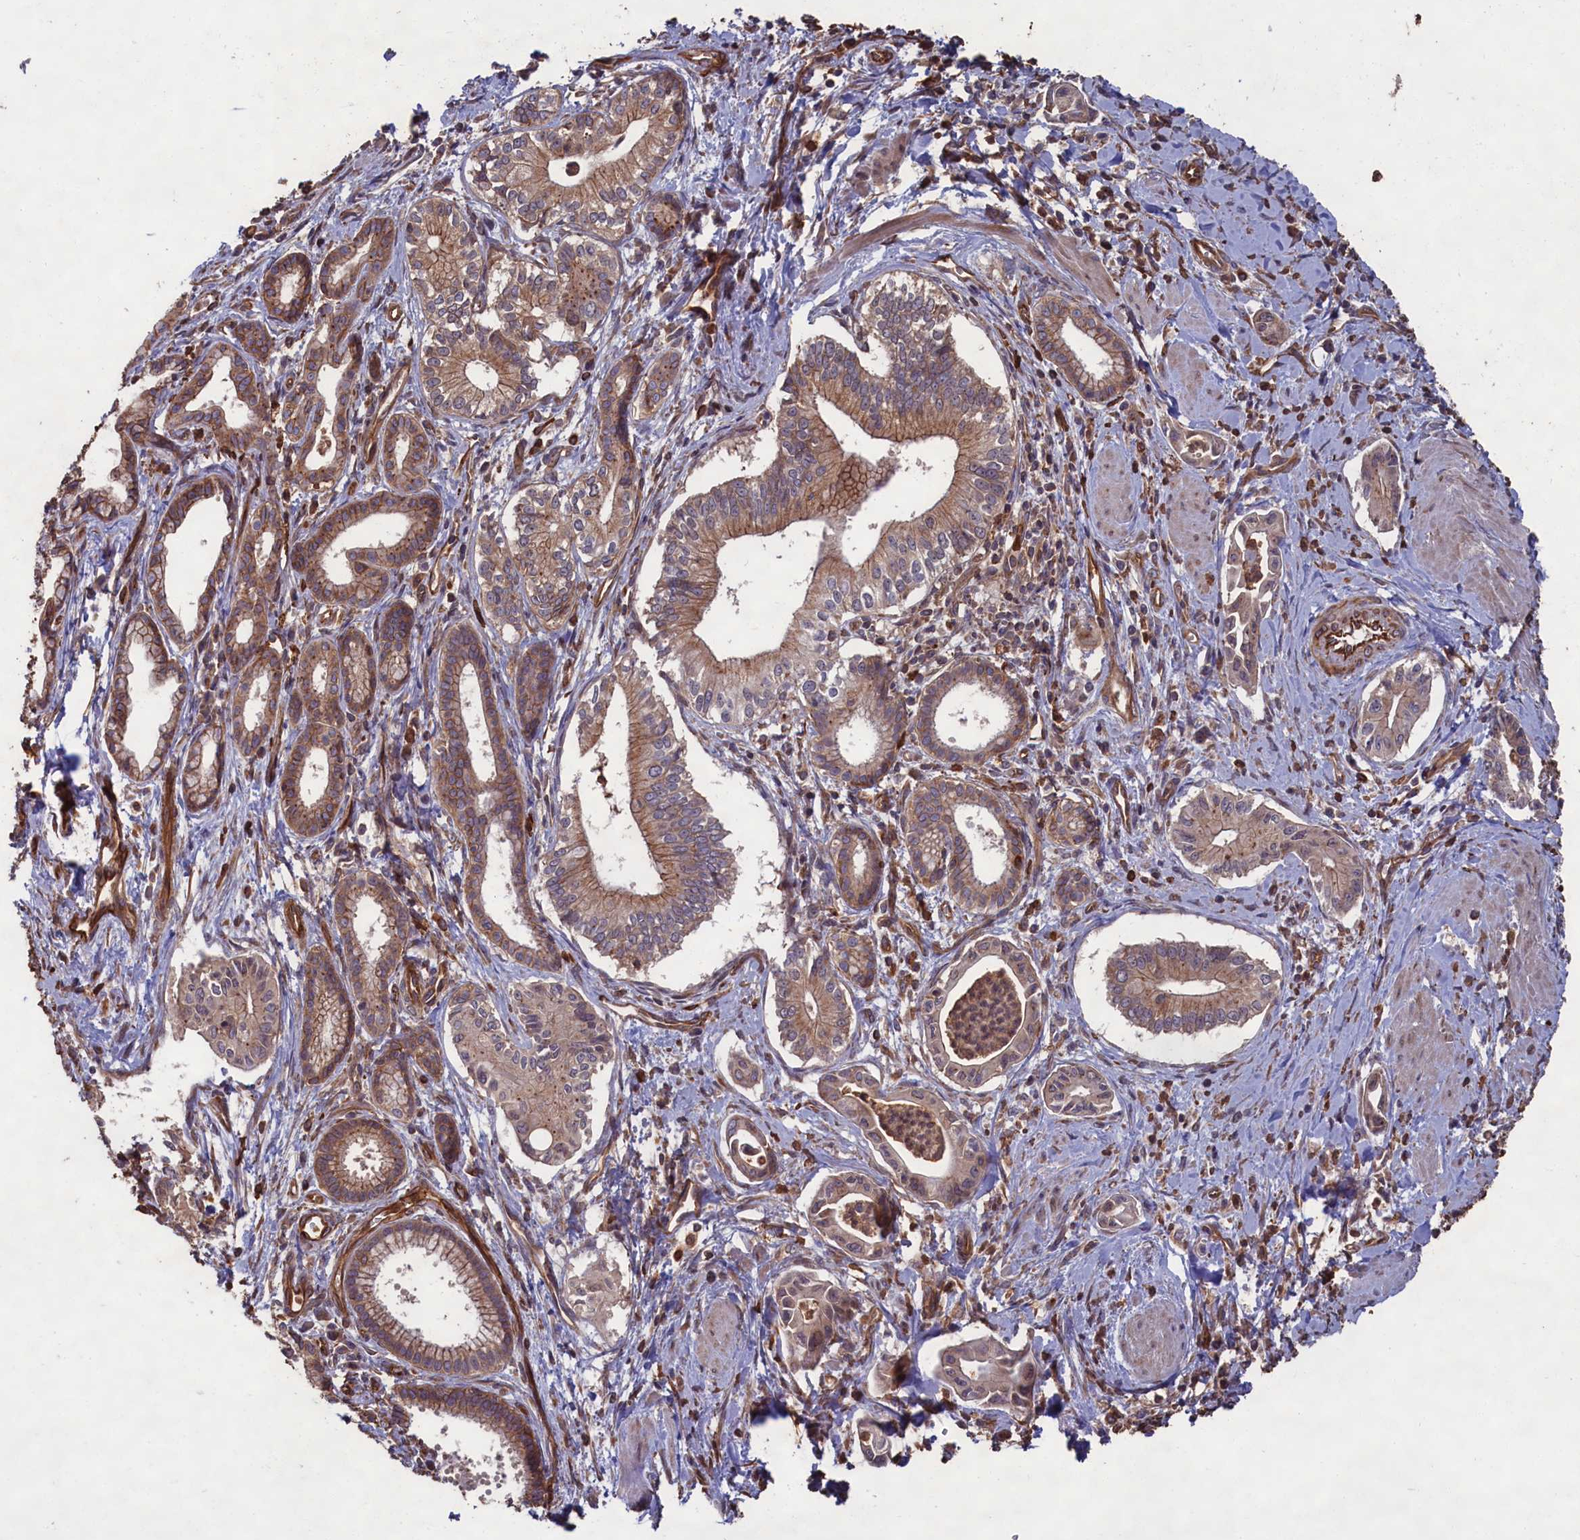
{"staining": {"intensity": "moderate", "quantity": "25%-75%", "location": "cytoplasmic/membranous"}, "tissue": "pancreatic cancer", "cell_type": "Tumor cells", "image_type": "cancer", "snomed": [{"axis": "morphology", "description": "Adenocarcinoma, NOS"}, {"axis": "topography", "description": "Pancreas"}], "caption": "The image exhibits immunohistochemical staining of pancreatic adenocarcinoma. There is moderate cytoplasmic/membranous expression is present in approximately 25%-75% of tumor cells. The protein is stained brown, and the nuclei are stained in blue (DAB (3,3'-diaminobenzidine) IHC with brightfield microscopy, high magnification).", "gene": "CCDC124", "patient": {"sex": "male", "age": 78}}